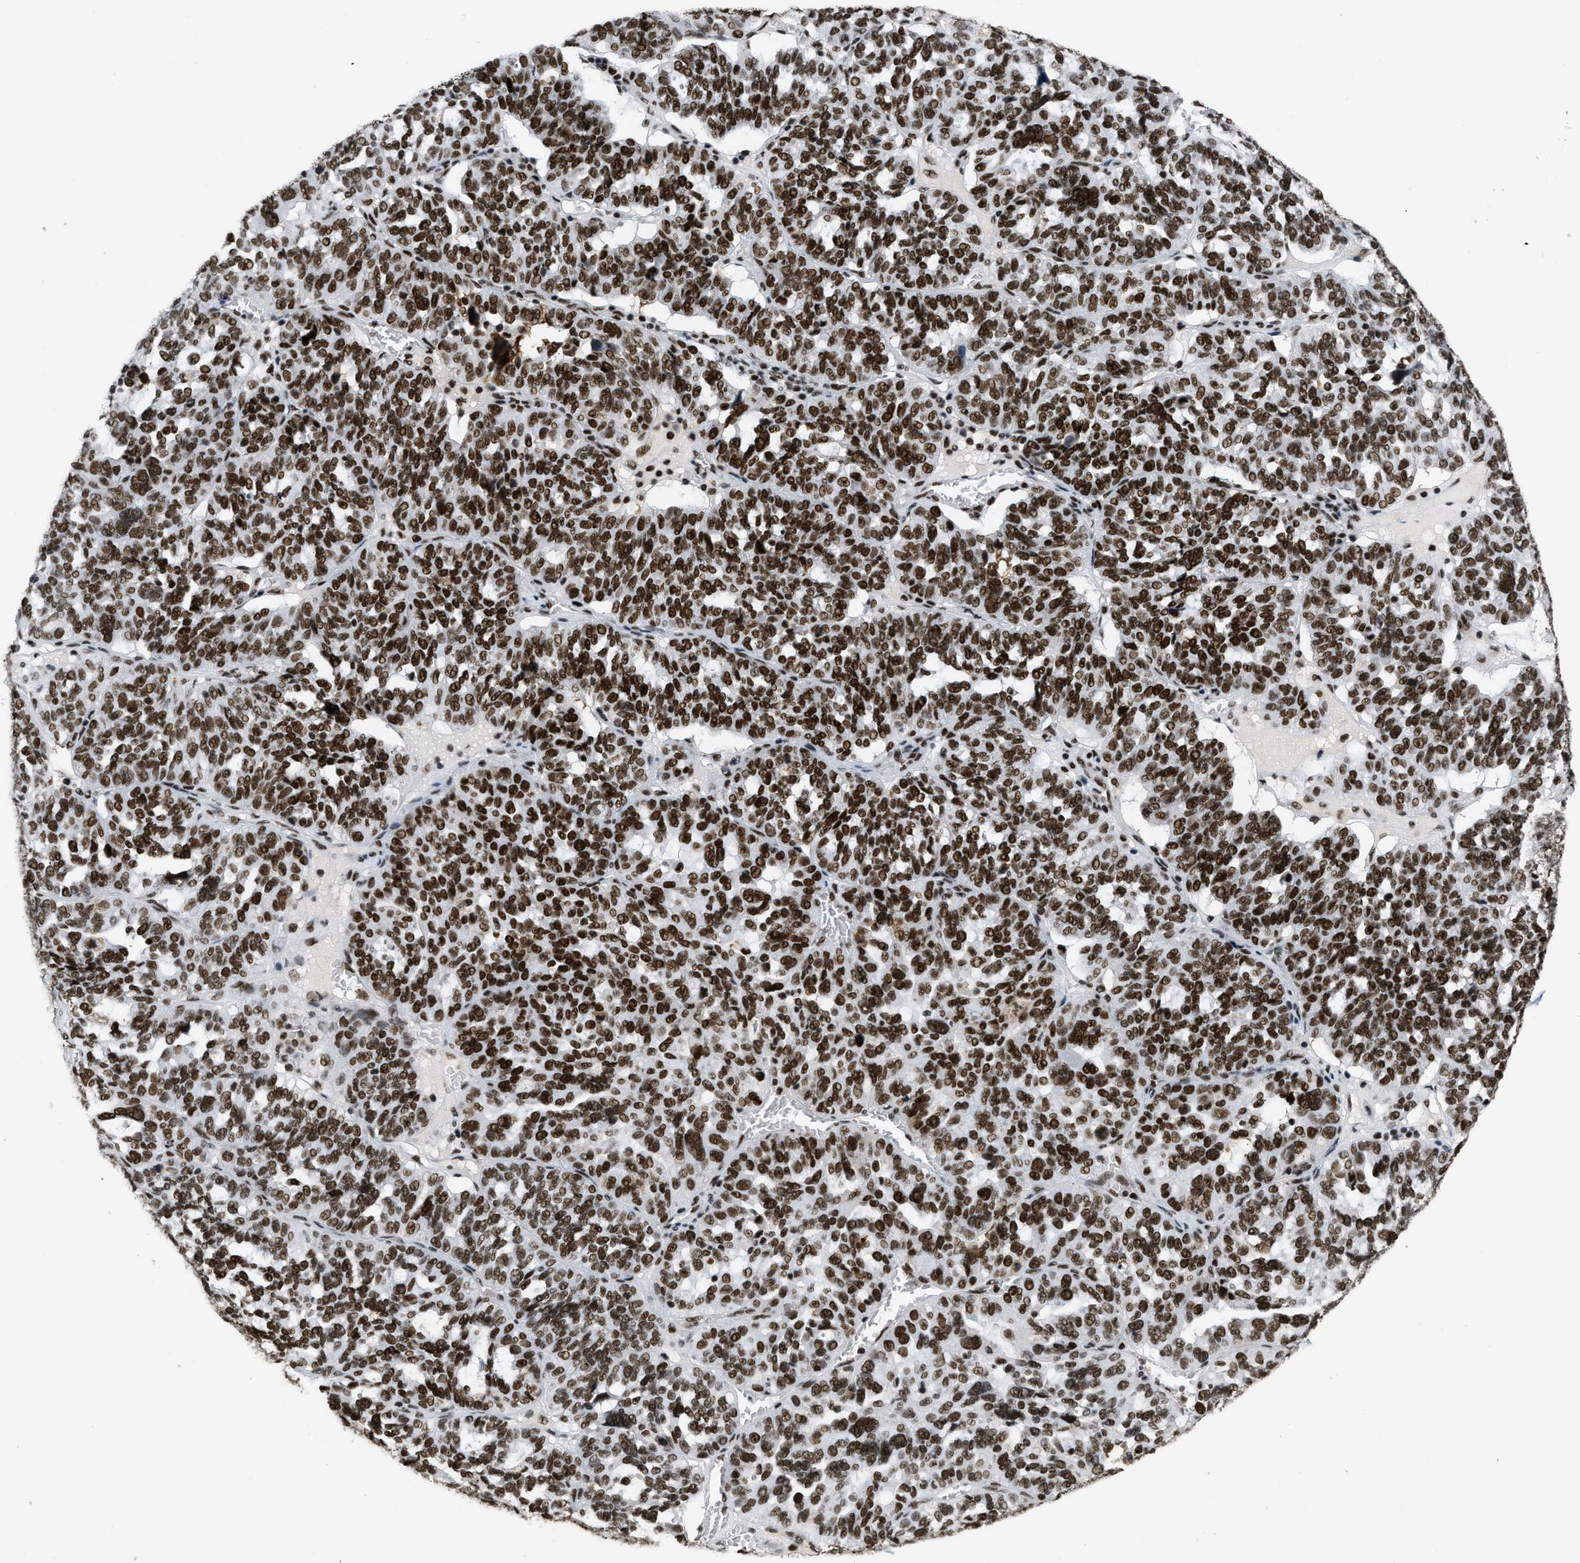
{"staining": {"intensity": "strong", "quantity": ">75%", "location": "nuclear"}, "tissue": "ovarian cancer", "cell_type": "Tumor cells", "image_type": "cancer", "snomed": [{"axis": "morphology", "description": "Cystadenocarcinoma, serous, NOS"}, {"axis": "topography", "description": "Ovary"}], "caption": "A high-resolution histopathology image shows immunohistochemistry staining of serous cystadenocarcinoma (ovarian), which exhibits strong nuclear positivity in approximately >75% of tumor cells.", "gene": "SMARCB1", "patient": {"sex": "female", "age": 59}}